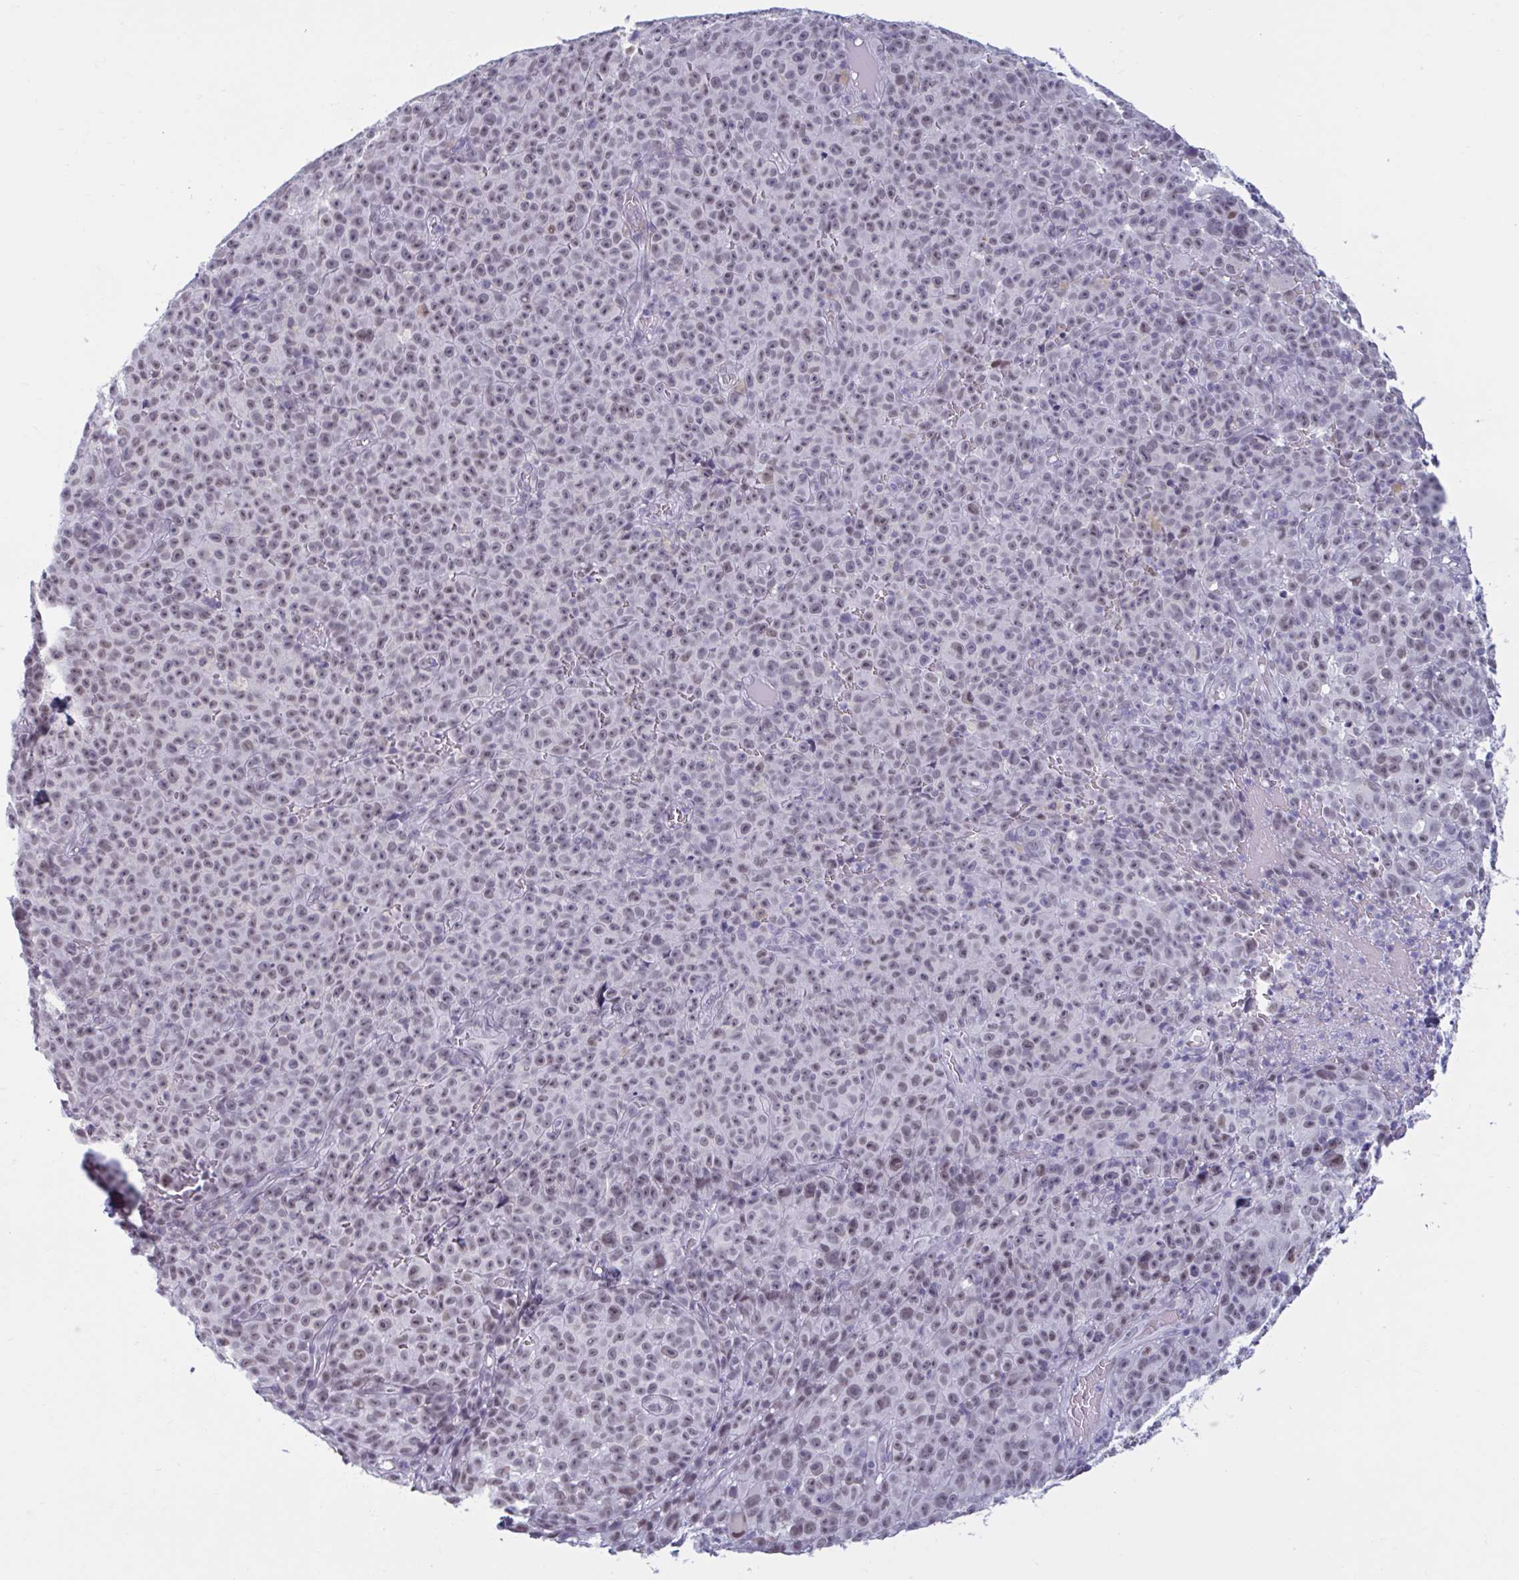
{"staining": {"intensity": "moderate", "quantity": ">75%", "location": "nuclear"}, "tissue": "melanoma", "cell_type": "Tumor cells", "image_type": "cancer", "snomed": [{"axis": "morphology", "description": "Malignant melanoma, NOS"}, {"axis": "topography", "description": "Skin"}], "caption": "A brown stain shows moderate nuclear expression of a protein in melanoma tumor cells.", "gene": "MSMB", "patient": {"sex": "female", "age": 82}}